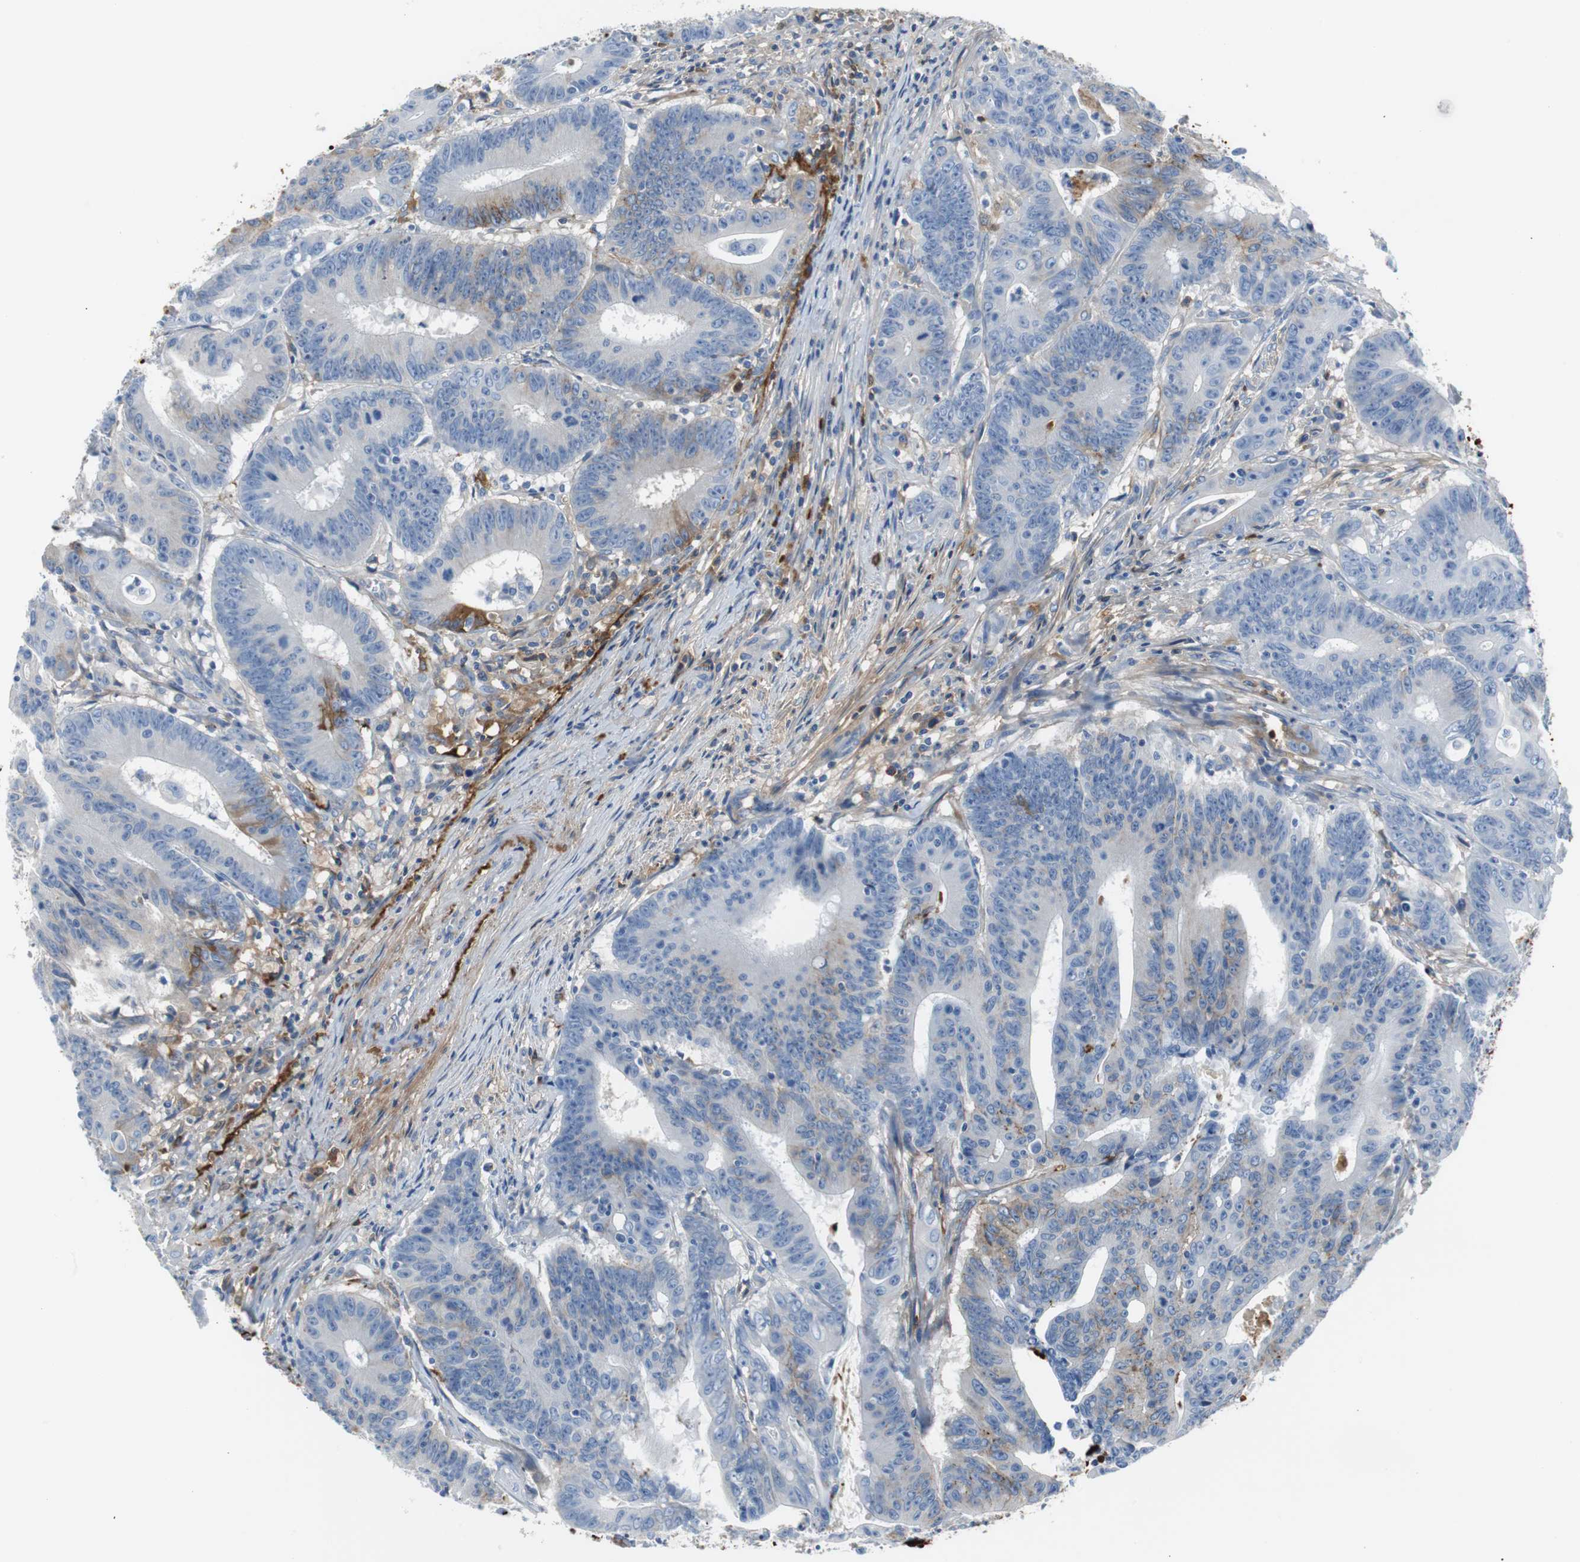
{"staining": {"intensity": "moderate", "quantity": "<25%", "location": "cytoplasmic/membranous"}, "tissue": "colorectal cancer", "cell_type": "Tumor cells", "image_type": "cancer", "snomed": [{"axis": "morphology", "description": "Adenocarcinoma, NOS"}, {"axis": "topography", "description": "Colon"}], "caption": "Colorectal cancer stained for a protein (brown) displays moderate cytoplasmic/membranous positive expression in about <25% of tumor cells.", "gene": "APCS", "patient": {"sex": "male", "age": 45}}